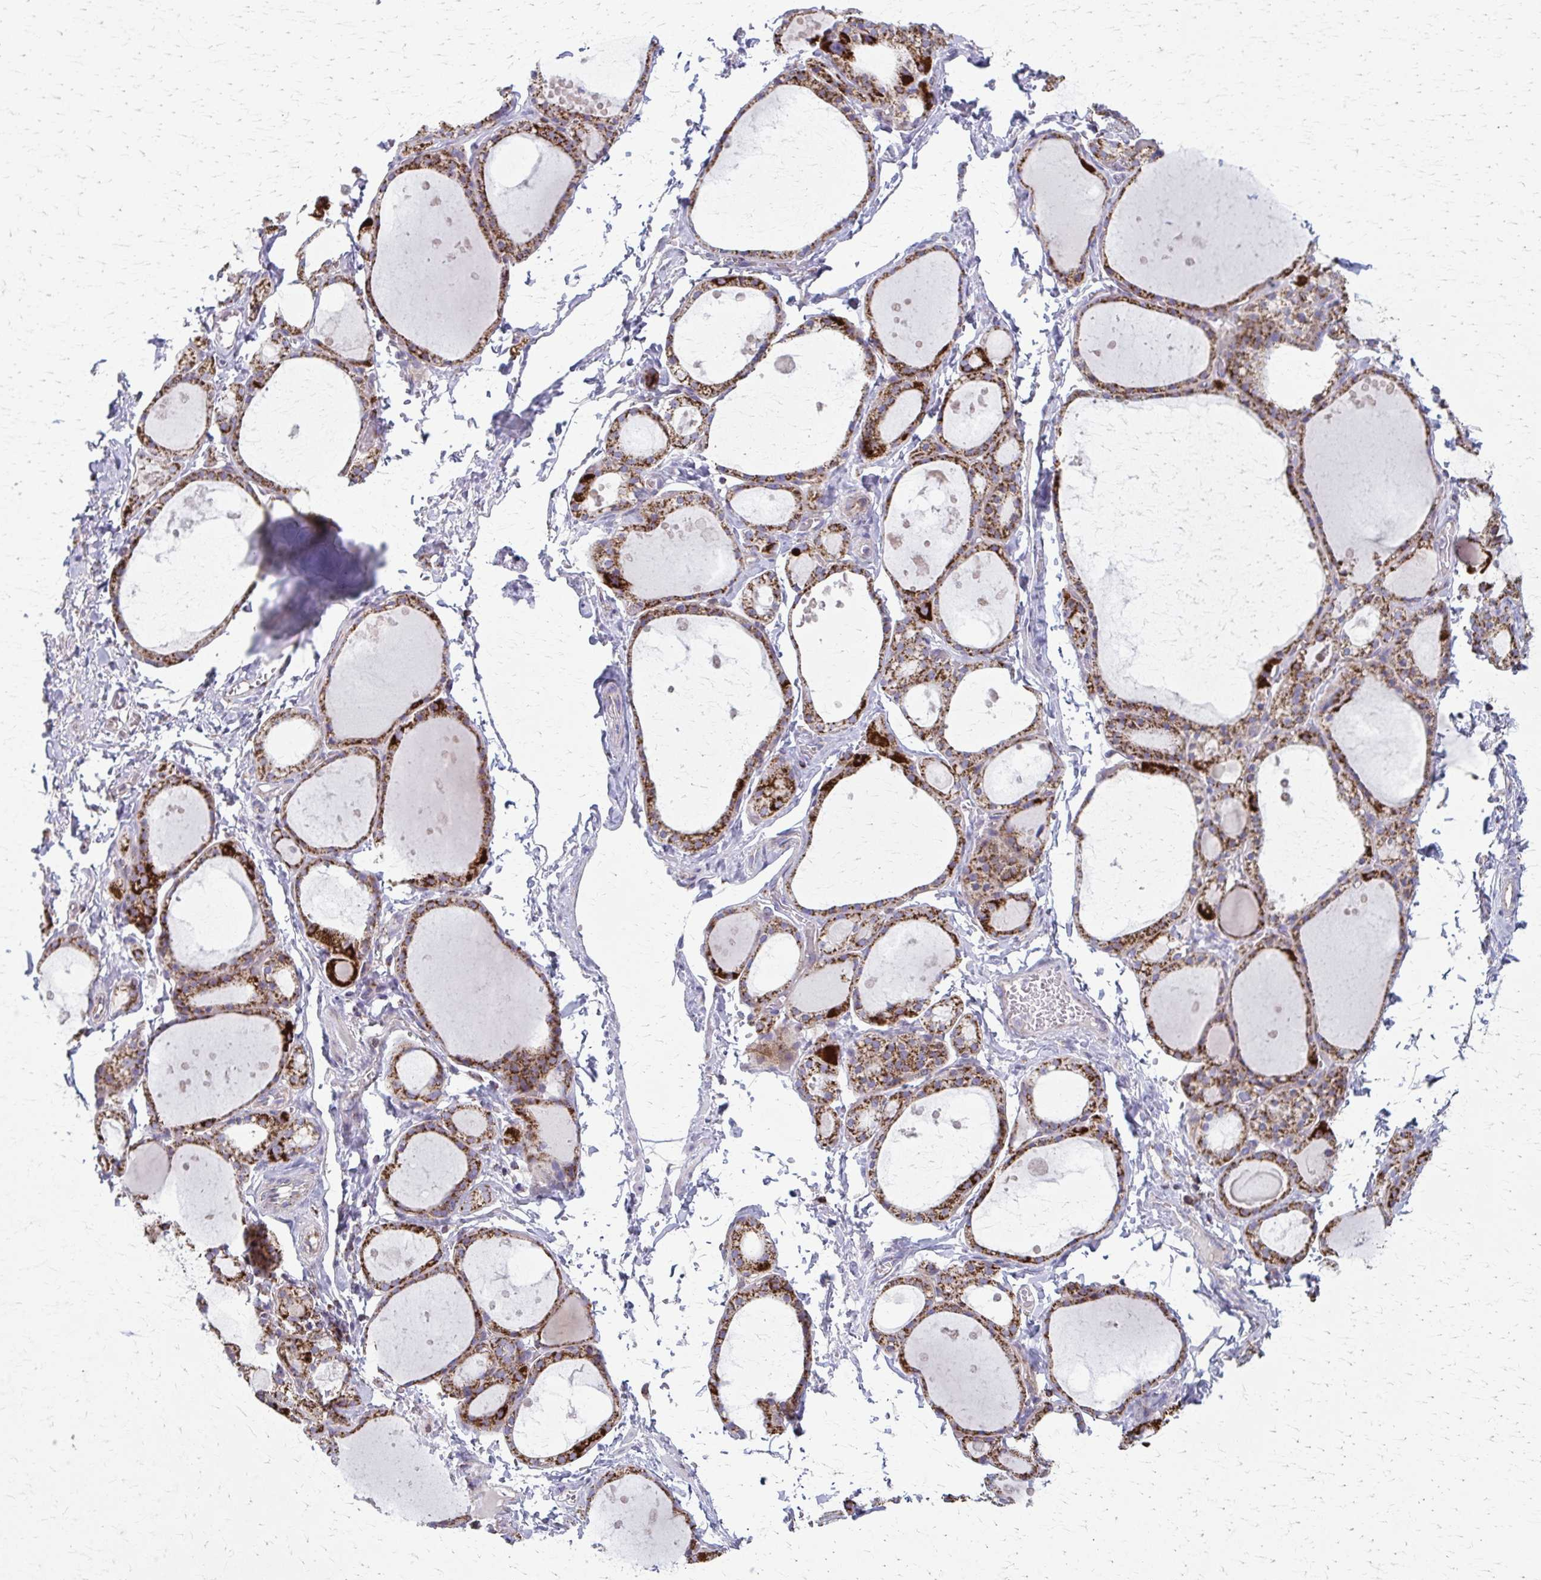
{"staining": {"intensity": "moderate", "quantity": ">75%", "location": "cytoplasmic/membranous"}, "tissue": "thyroid gland", "cell_type": "Glandular cells", "image_type": "normal", "snomed": [{"axis": "morphology", "description": "Normal tissue, NOS"}, {"axis": "topography", "description": "Thyroid gland"}], "caption": "DAB (3,3'-diaminobenzidine) immunohistochemical staining of benign thyroid gland exhibits moderate cytoplasmic/membranous protein expression in approximately >75% of glandular cells. The staining was performed using DAB (3,3'-diaminobenzidine), with brown indicating positive protein expression. Nuclei are stained blue with hematoxylin.", "gene": "TVP23A", "patient": {"sex": "male", "age": 68}}